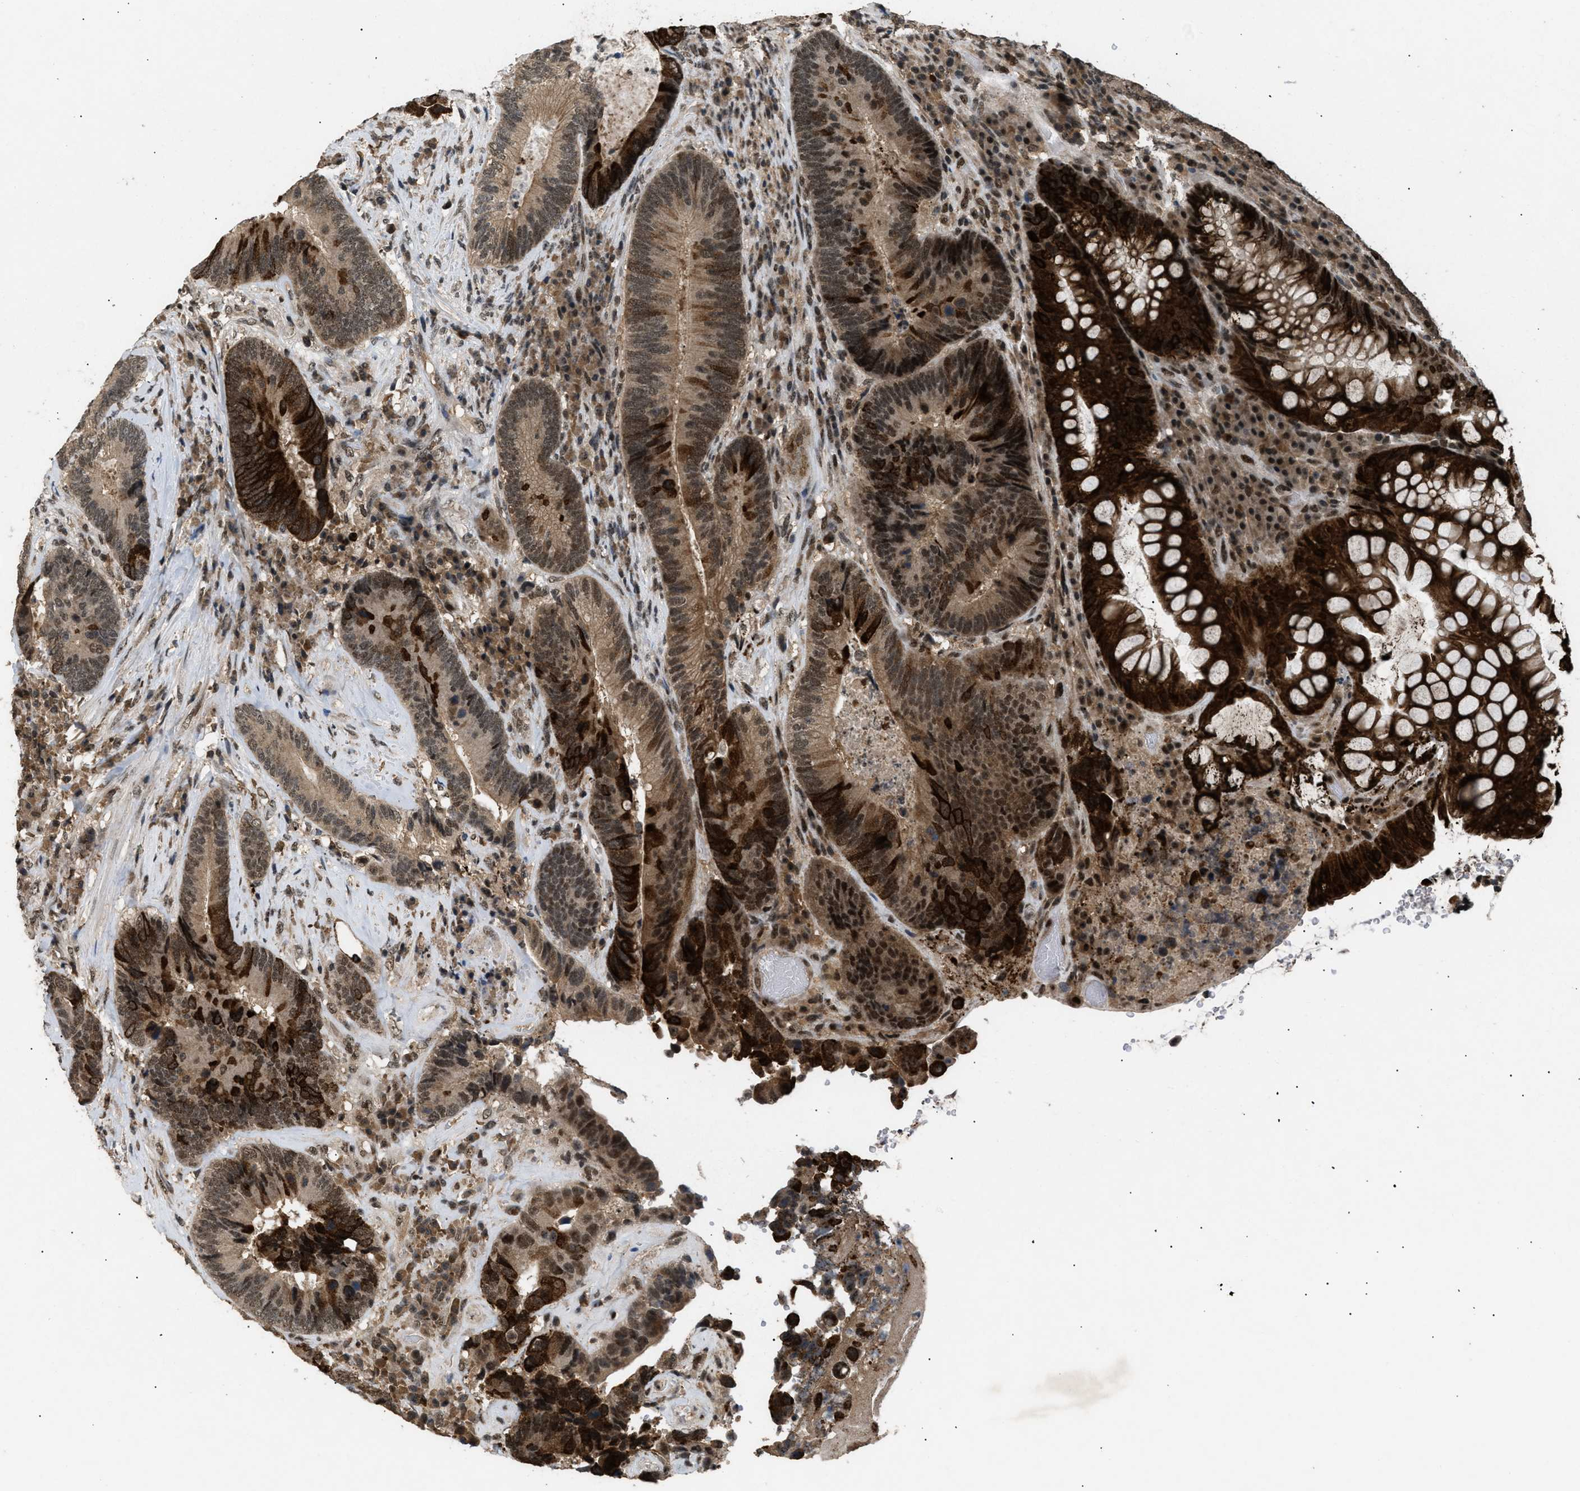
{"staining": {"intensity": "strong", "quantity": ">75%", "location": "cytoplasmic/membranous,nuclear"}, "tissue": "colorectal cancer", "cell_type": "Tumor cells", "image_type": "cancer", "snomed": [{"axis": "morphology", "description": "Adenocarcinoma, NOS"}, {"axis": "topography", "description": "Rectum"}], "caption": "Immunohistochemistry staining of adenocarcinoma (colorectal), which shows high levels of strong cytoplasmic/membranous and nuclear staining in approximately >75% of tumor cells indicating strong cytoplasmic/membranous and nuclear protein expression. The staining was performed using DAB (brown) for protein detection and nuclei were counterstained in hematoxylin (blue).", "gene": "RBM5", "patient": {"sex": "female", "age": 89}}